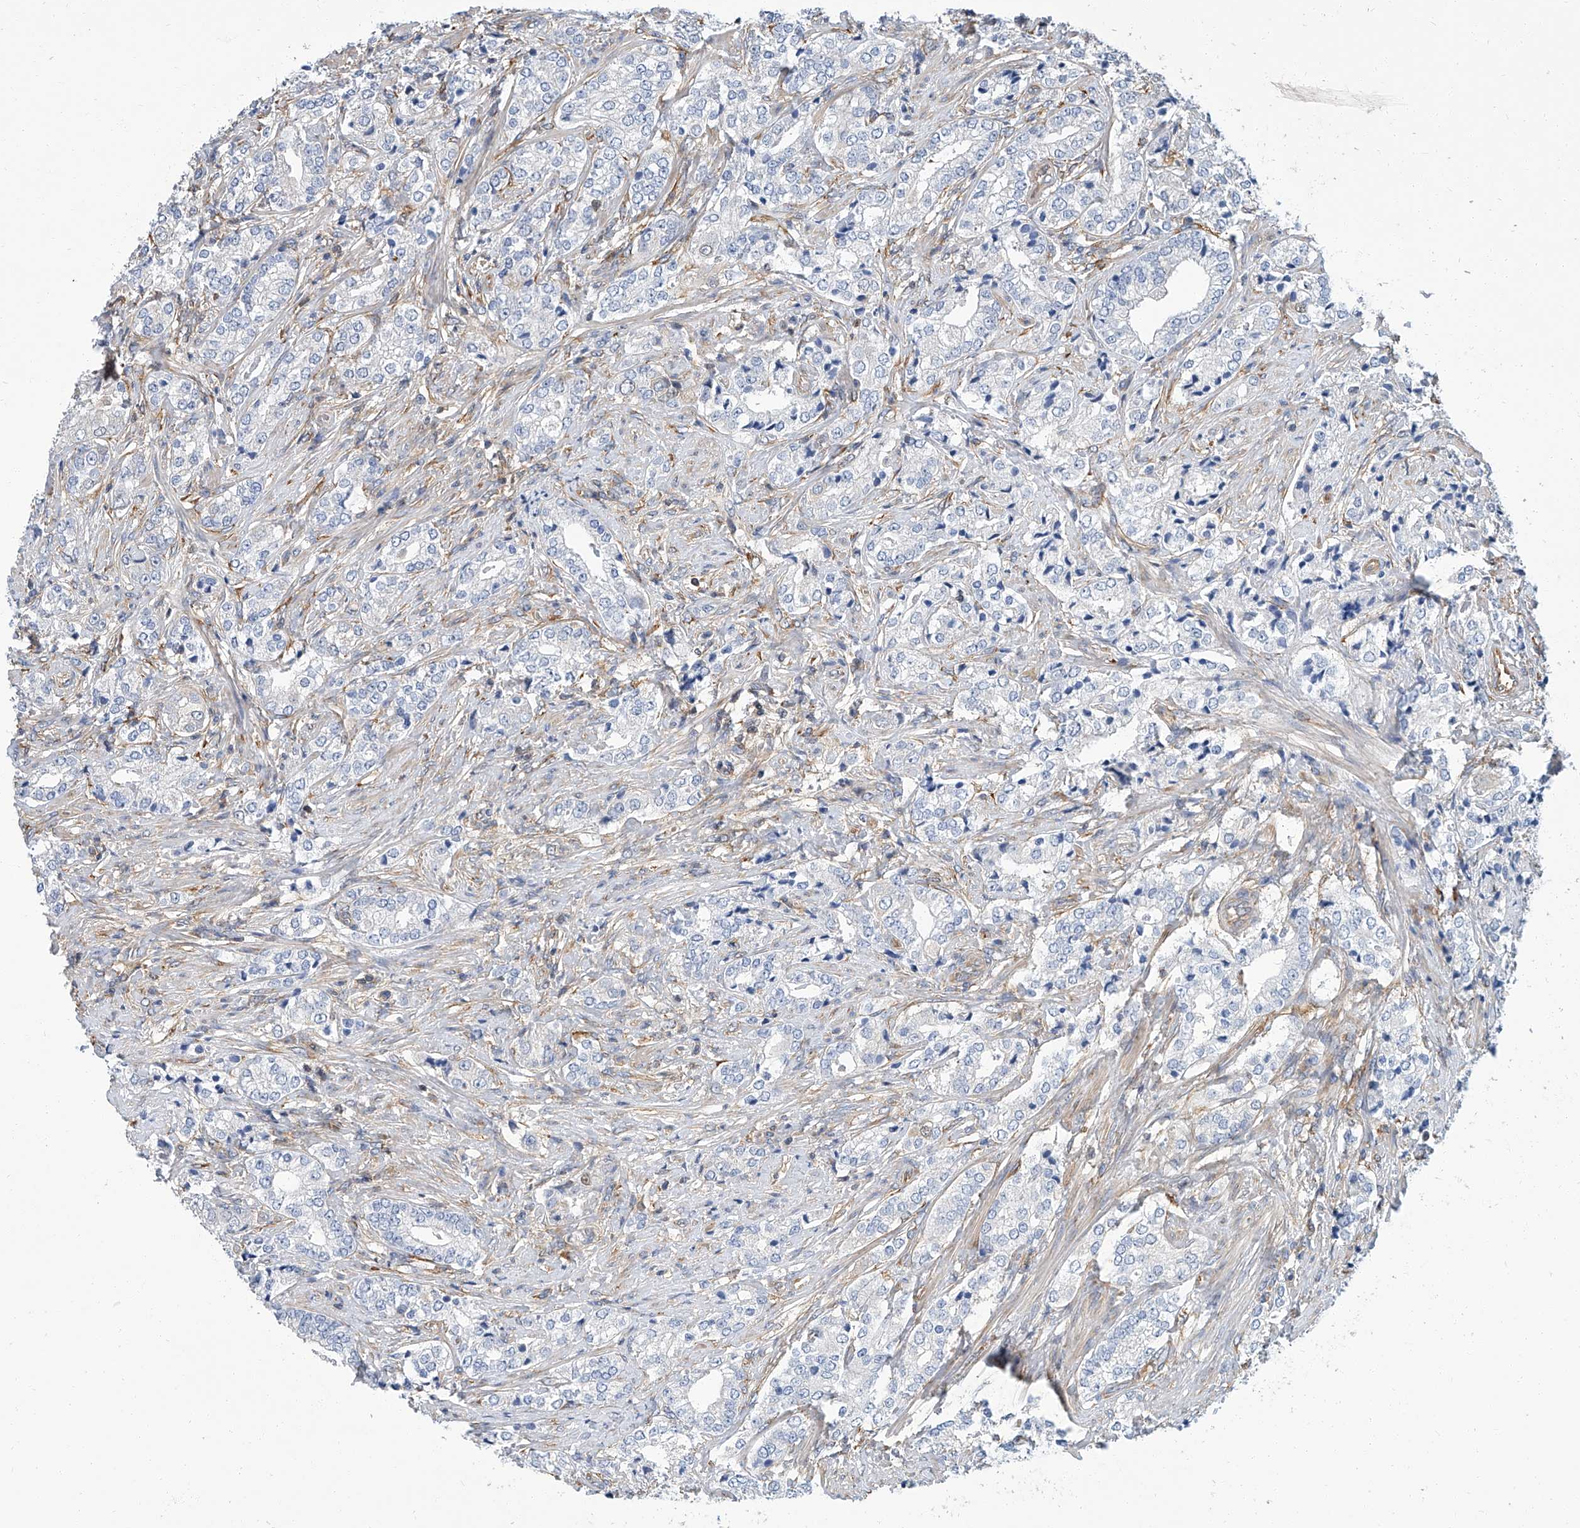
{"staining": {"intensity": "negative", "quantity": "none", "location": "none"}, "tissue": "prostate cancer", "cell_type": "Tumor cells", "image_type": "cancer", "snomed": [{"axis": "morphology", "description": "Adenocarcinoma, High grade"}, {"axis": "topography", "description": "Prostate"}], "caption": "Tumor cells are negative for protein expression in human prostate cancer.", "gene": "PSMB10", "patient": {"sex": "male", "age": 69}}